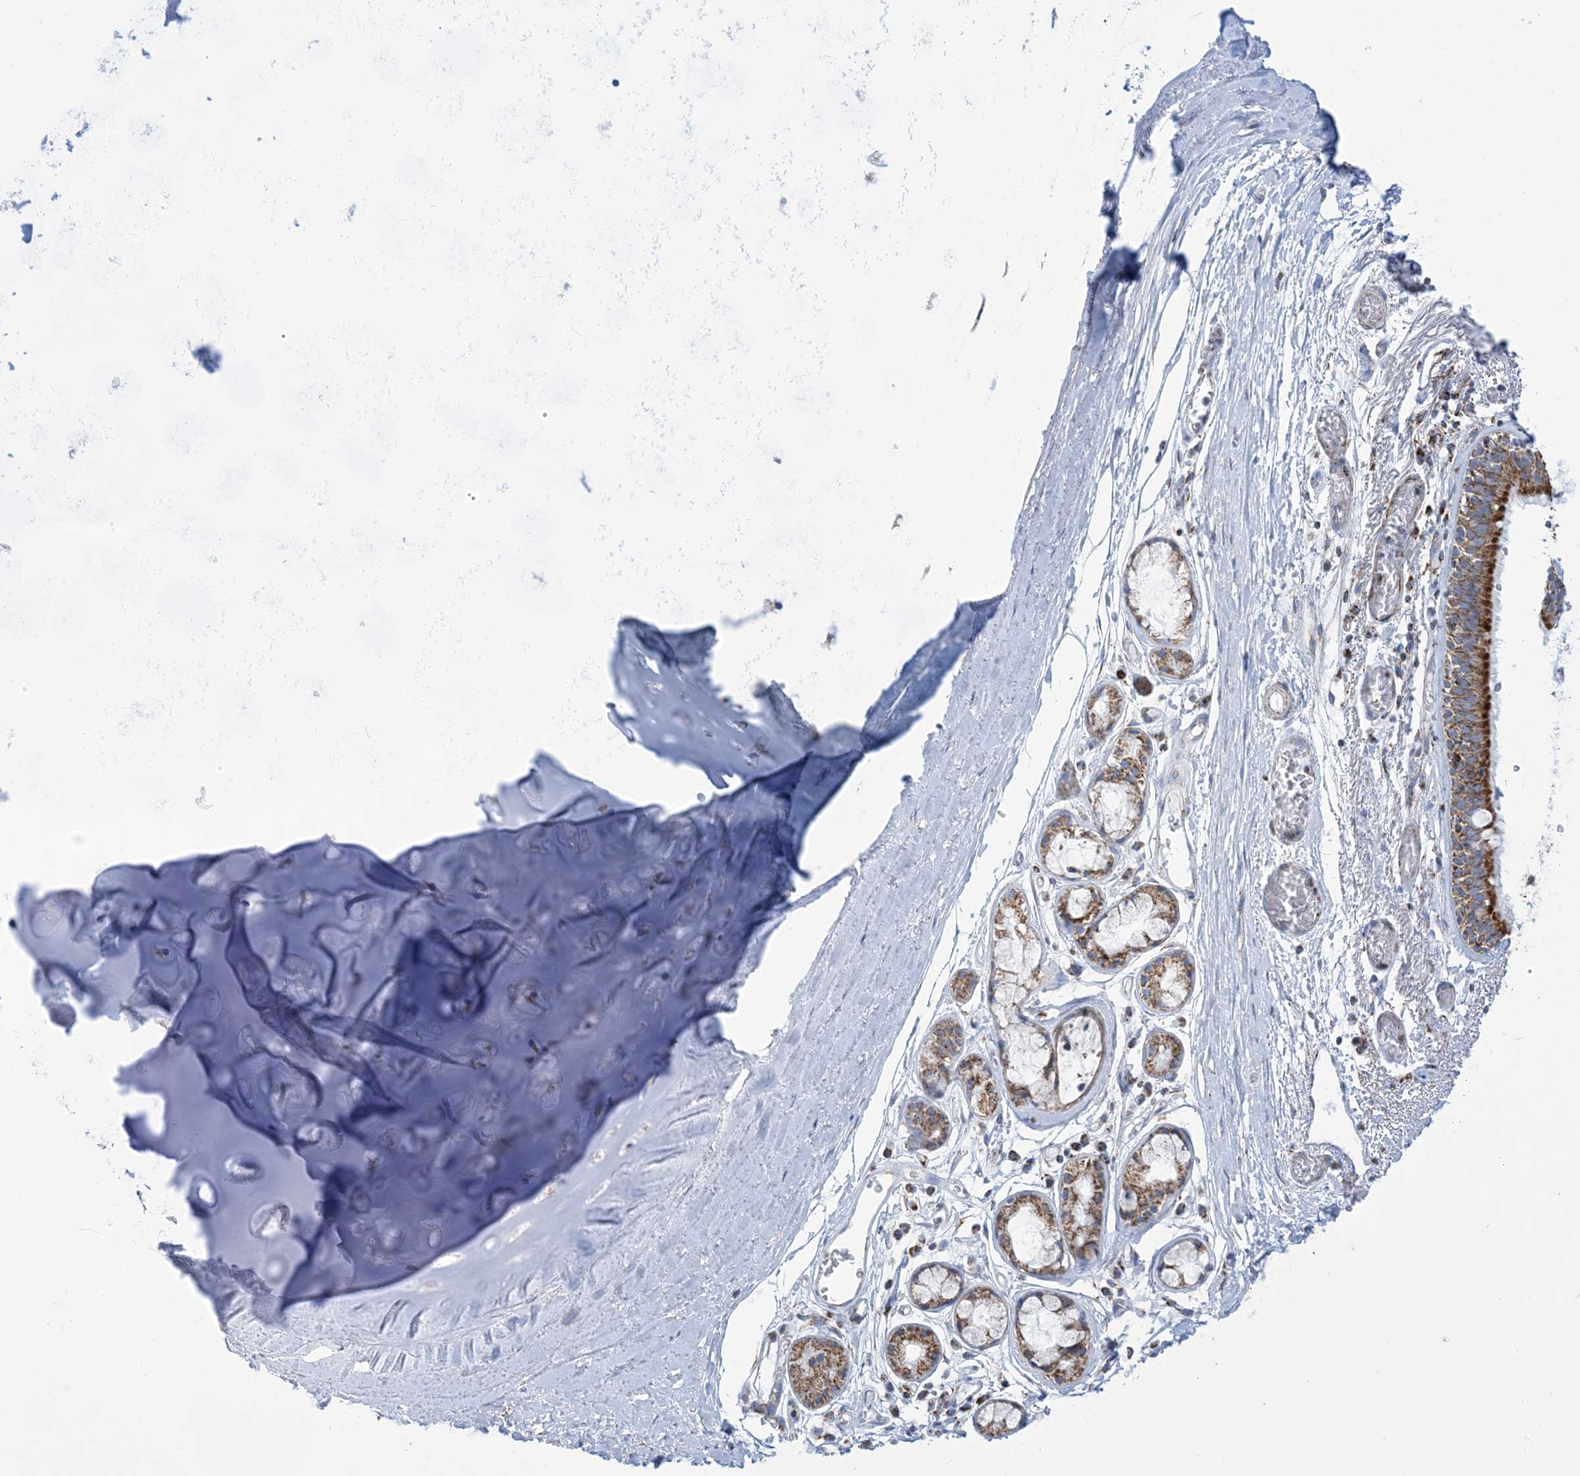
{"staining": {"intensity": "moderate", "quantity": ">75%", "location": "cytoplasmic/membranous"}, "tissue": "bronchus", "cell_type": "Respiratory epithelial cells", "image_type": "normal", "snomed": [{"axis": "morphology", "description": "Normal tissue, NOS"}, {"axis": "topography", "description": "Bronchus"}, {"axis": "topography", "description": "Lung"}], "caption": "High-magnification brightfield microscopy of benign bronchus stained with DAB (brown) and counterstained with hematoxylin (blue). respiratory epithelial cells exhibit moderate cytoplasmic/membranous expression is seen in approximately>75% of cells.", "gene": "SAMM50", "patient": {"sex": "male", "age": 56}}